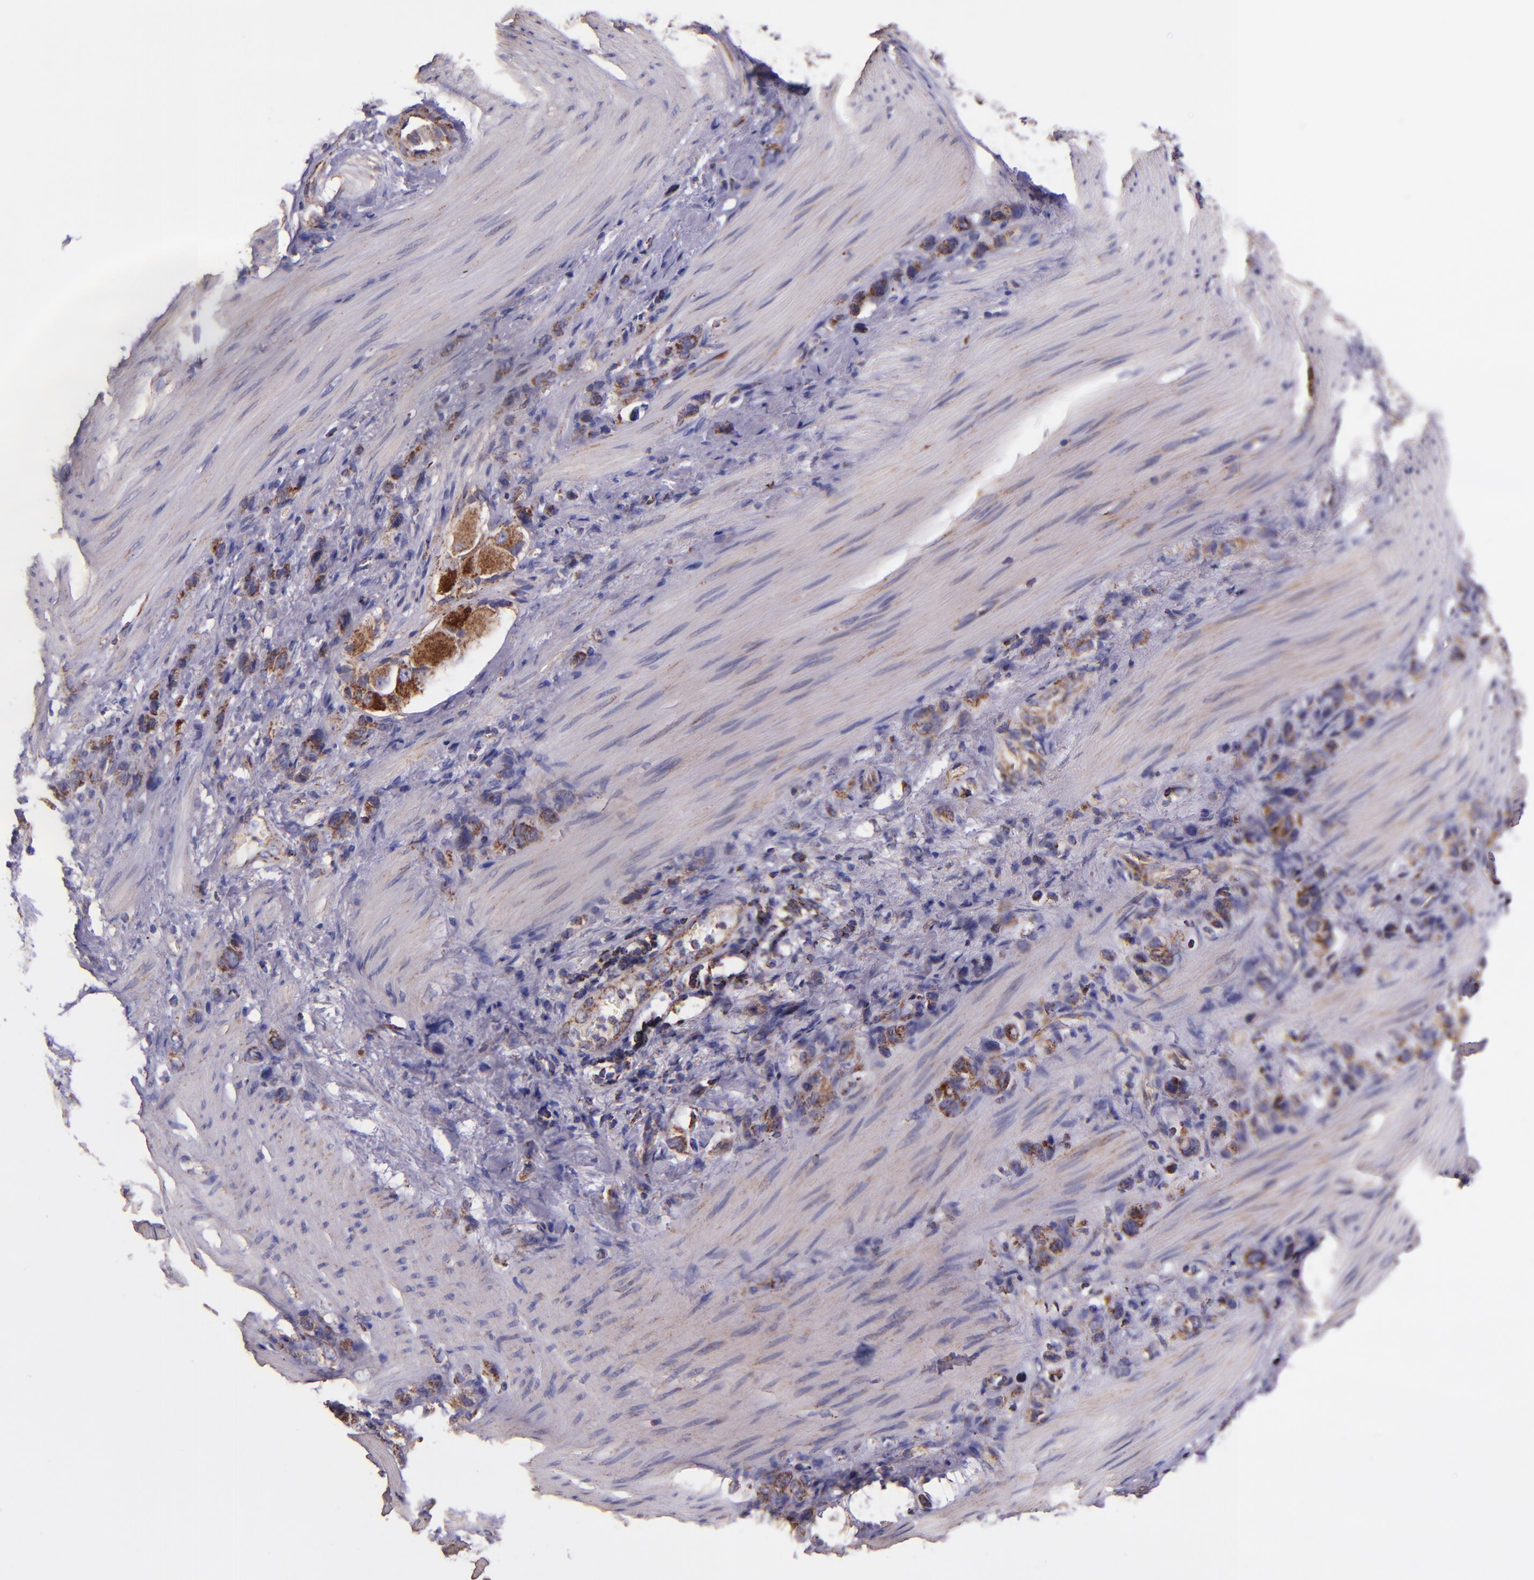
{"staining": {"intensity": "moderate", "quantity": "25%-75%", "location": "cytoplasmic/membranous"}, "tissue": "stomach cancer", "cell_type": "Tumor cells", "image_type": "cancer", "snomed": [{"axis": "morphology", "description": "Normal tissue, NOS"}, {"axis": "morphology", "description": "Adenocarcinoma, NOS"}, {"axis": "morphology", "description": "Adenocarcinoma, High grade"}, {"axis": "topography", "description": "Stomach, upper"}, {"axis": "topography", "description": "Stomach"}], "caption": "A micrograph of stomach adenocarcinoma stained for a protein demonstrates moderate cytoplasmic/membranous brown staining in tumor cells.", "gene": "IDH3G", "patient": {"sex": "female", "age": 65}}